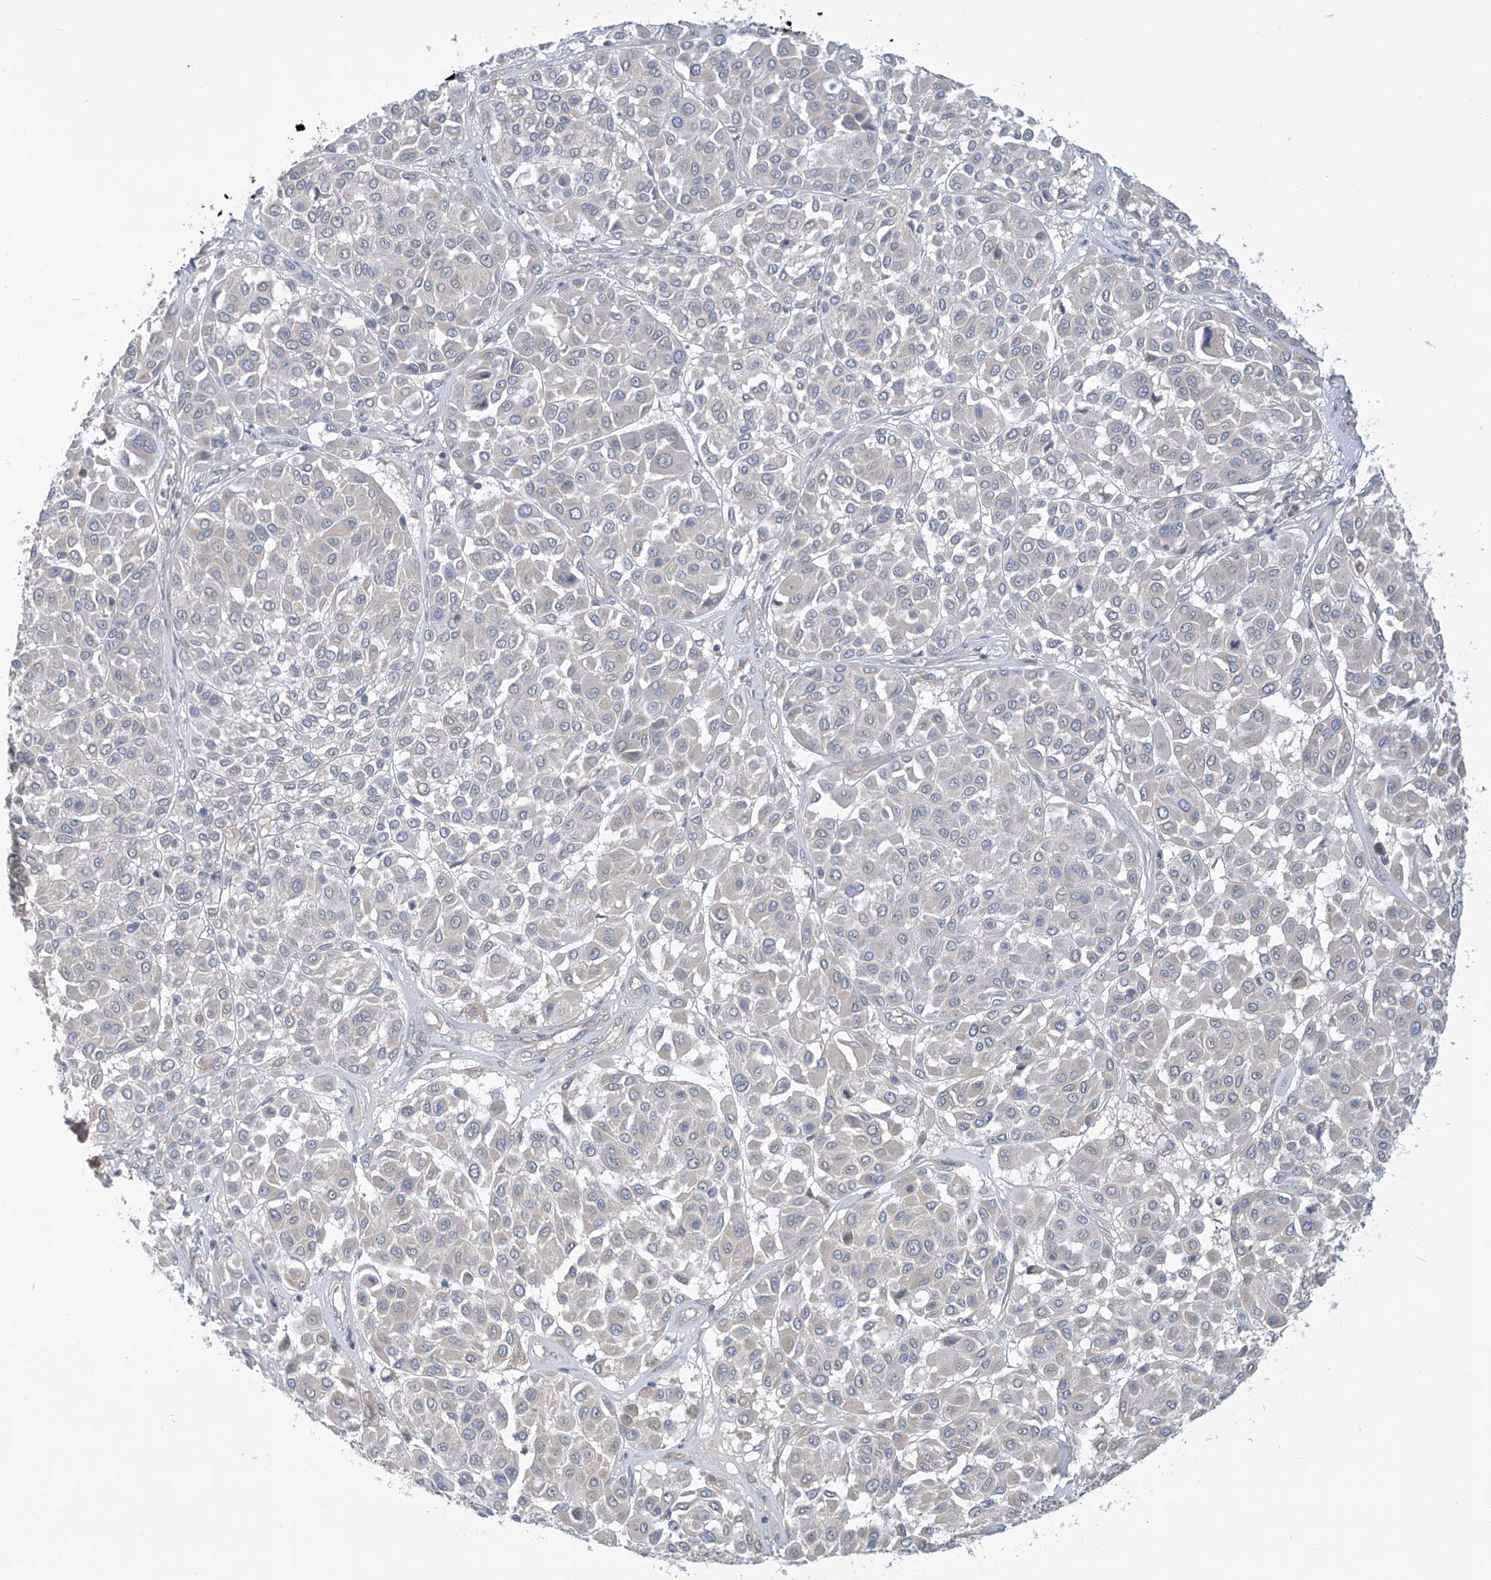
{"staining": {"intensity": "negative", "quantity": "none", "location": "none"}, "tissue": "melanoma", "cell_type": "Tumor cells", "image_type": "cancer", "snomed": [{"axis": "morphology", "description": "Malignant melanoma, Metastatic site"}, {"axis": "topography", "description": "Soft tissue"}], "caption": "Immunohistochemical staining of malignant melanoma (metastatic site) displays no significant expression in tumor cells.", "gene": "SCGB1D2", "patient": {"sex": "male", "age": 41}}